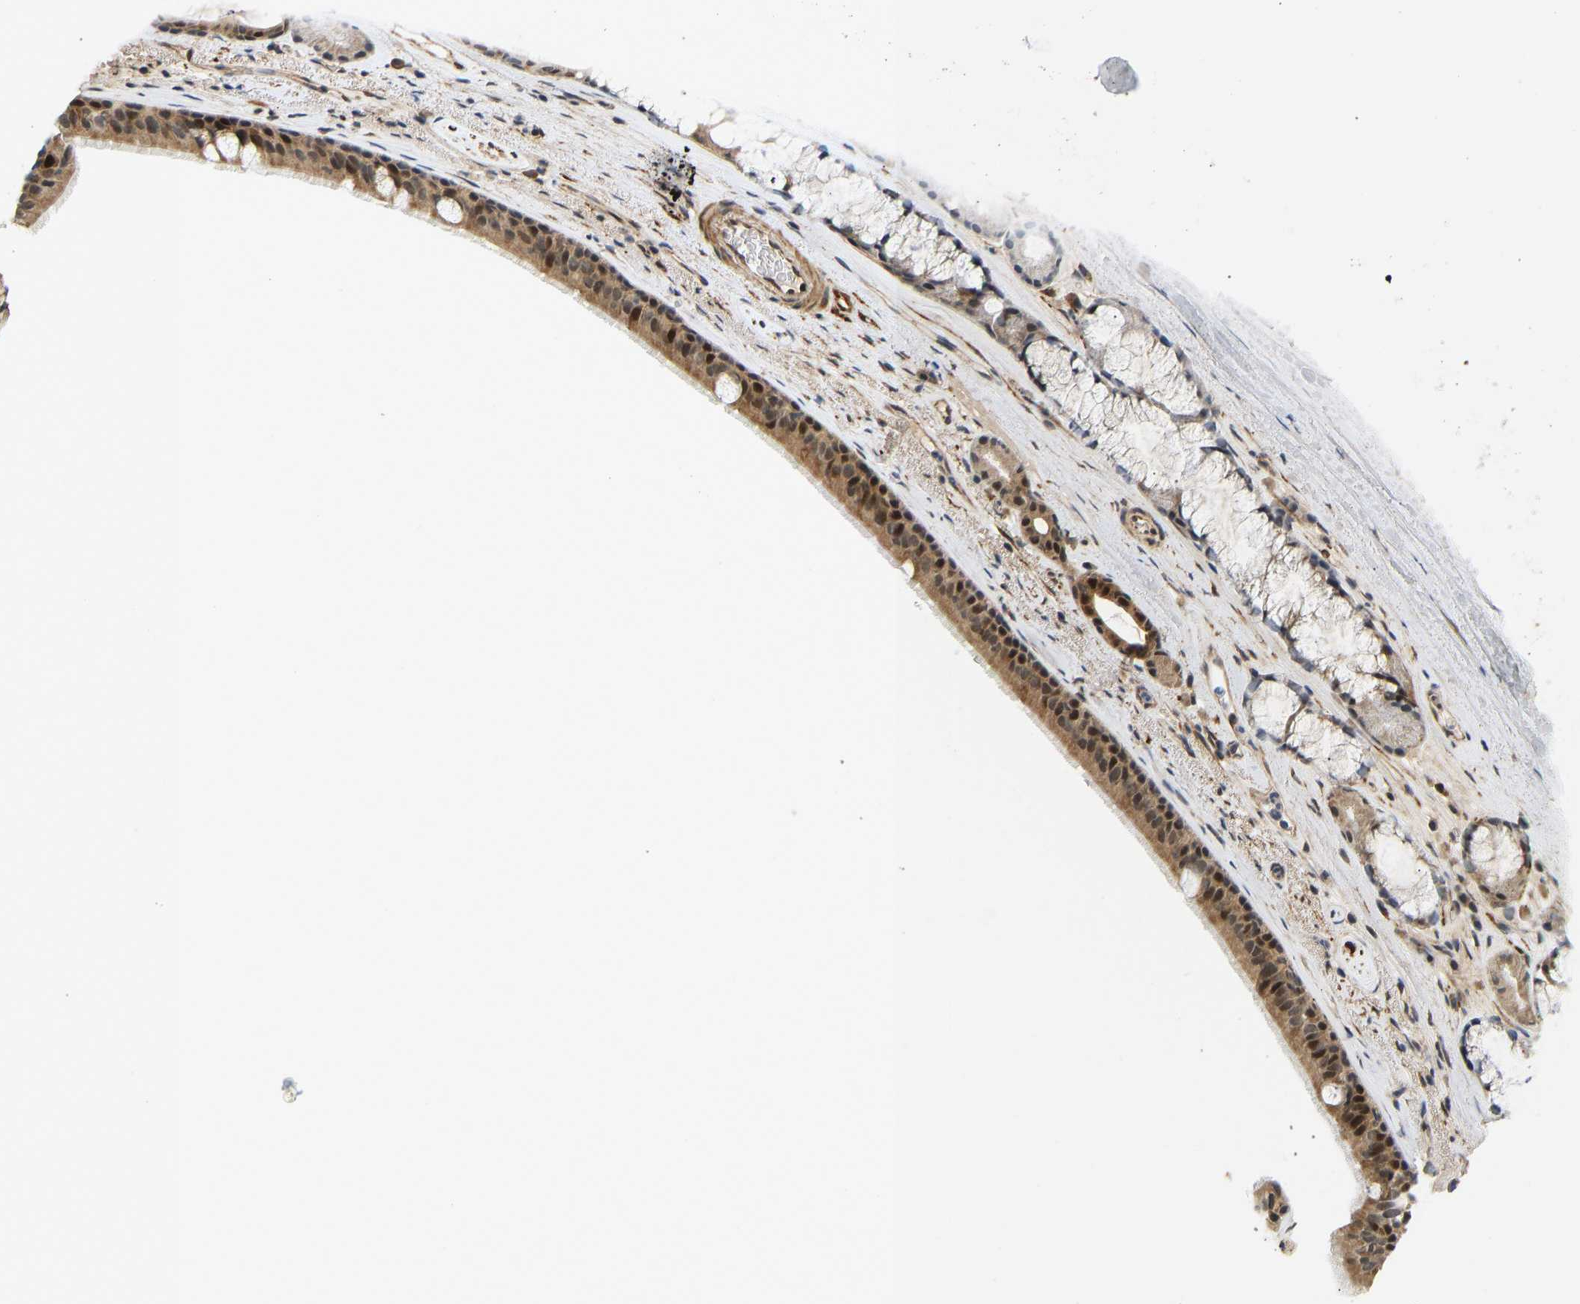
{"staining": {"intensity": "moderate", "quantity": ">75%", "location": "cytoplasmic/membranous,nuclear"}, "tissue": "bronchus", "cell_type": "Respiratory epithelial cells", "image_type": "normal", "snomed": [{"axis": "morphology", "description": "Normal tissue, NOS"}, {"axis": "topography", "description": "Cartilage tissue"}], "caption": "Benign bronchus was stained to show a protein in brown. There is medium levels of moderate cytoplasmic/membranous,nuclear staining in about >75% of respiratory epithelial cells.", "gene": "BAG1", "patient": {"sex": "female", "age": 63}}